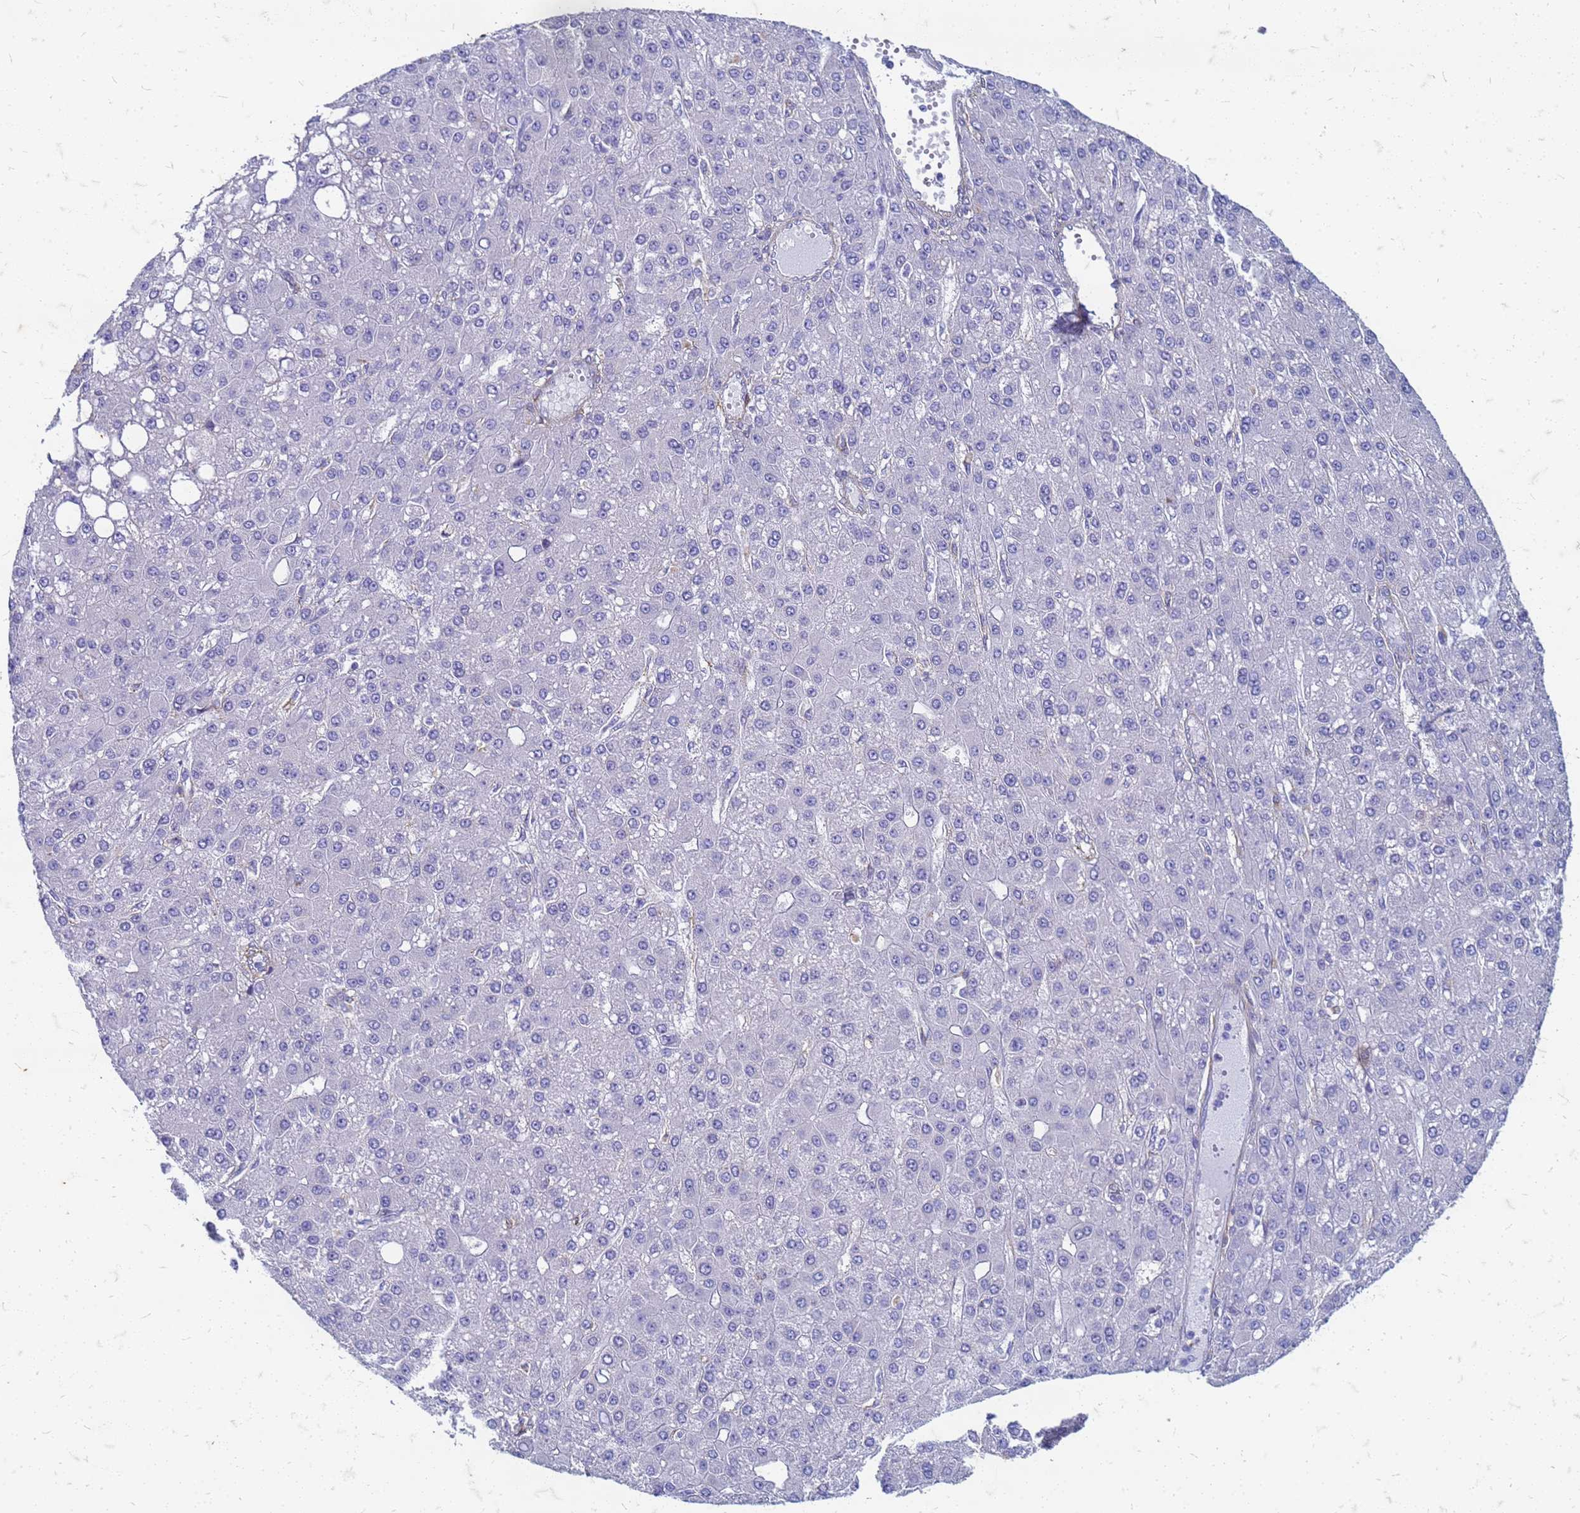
{"staining": {"intensity": "negative", "quantity": "none", "location": "none"}, "tissue": "liver cancer", "cell_type": "Tumor cells", "image_type": "cancer", "snomed": [{"axis": "morphology", "description": "Carcinoma, Hepatocellular, NOS"}, {"axis": "topography", "description": "Liver"}], "caption": "This is an IHC photomicrograph of human liver cancer. There is no expression in tumor cells.", "gene": "TRIM64B", "patient": {"sex": "male", "age": 67}}